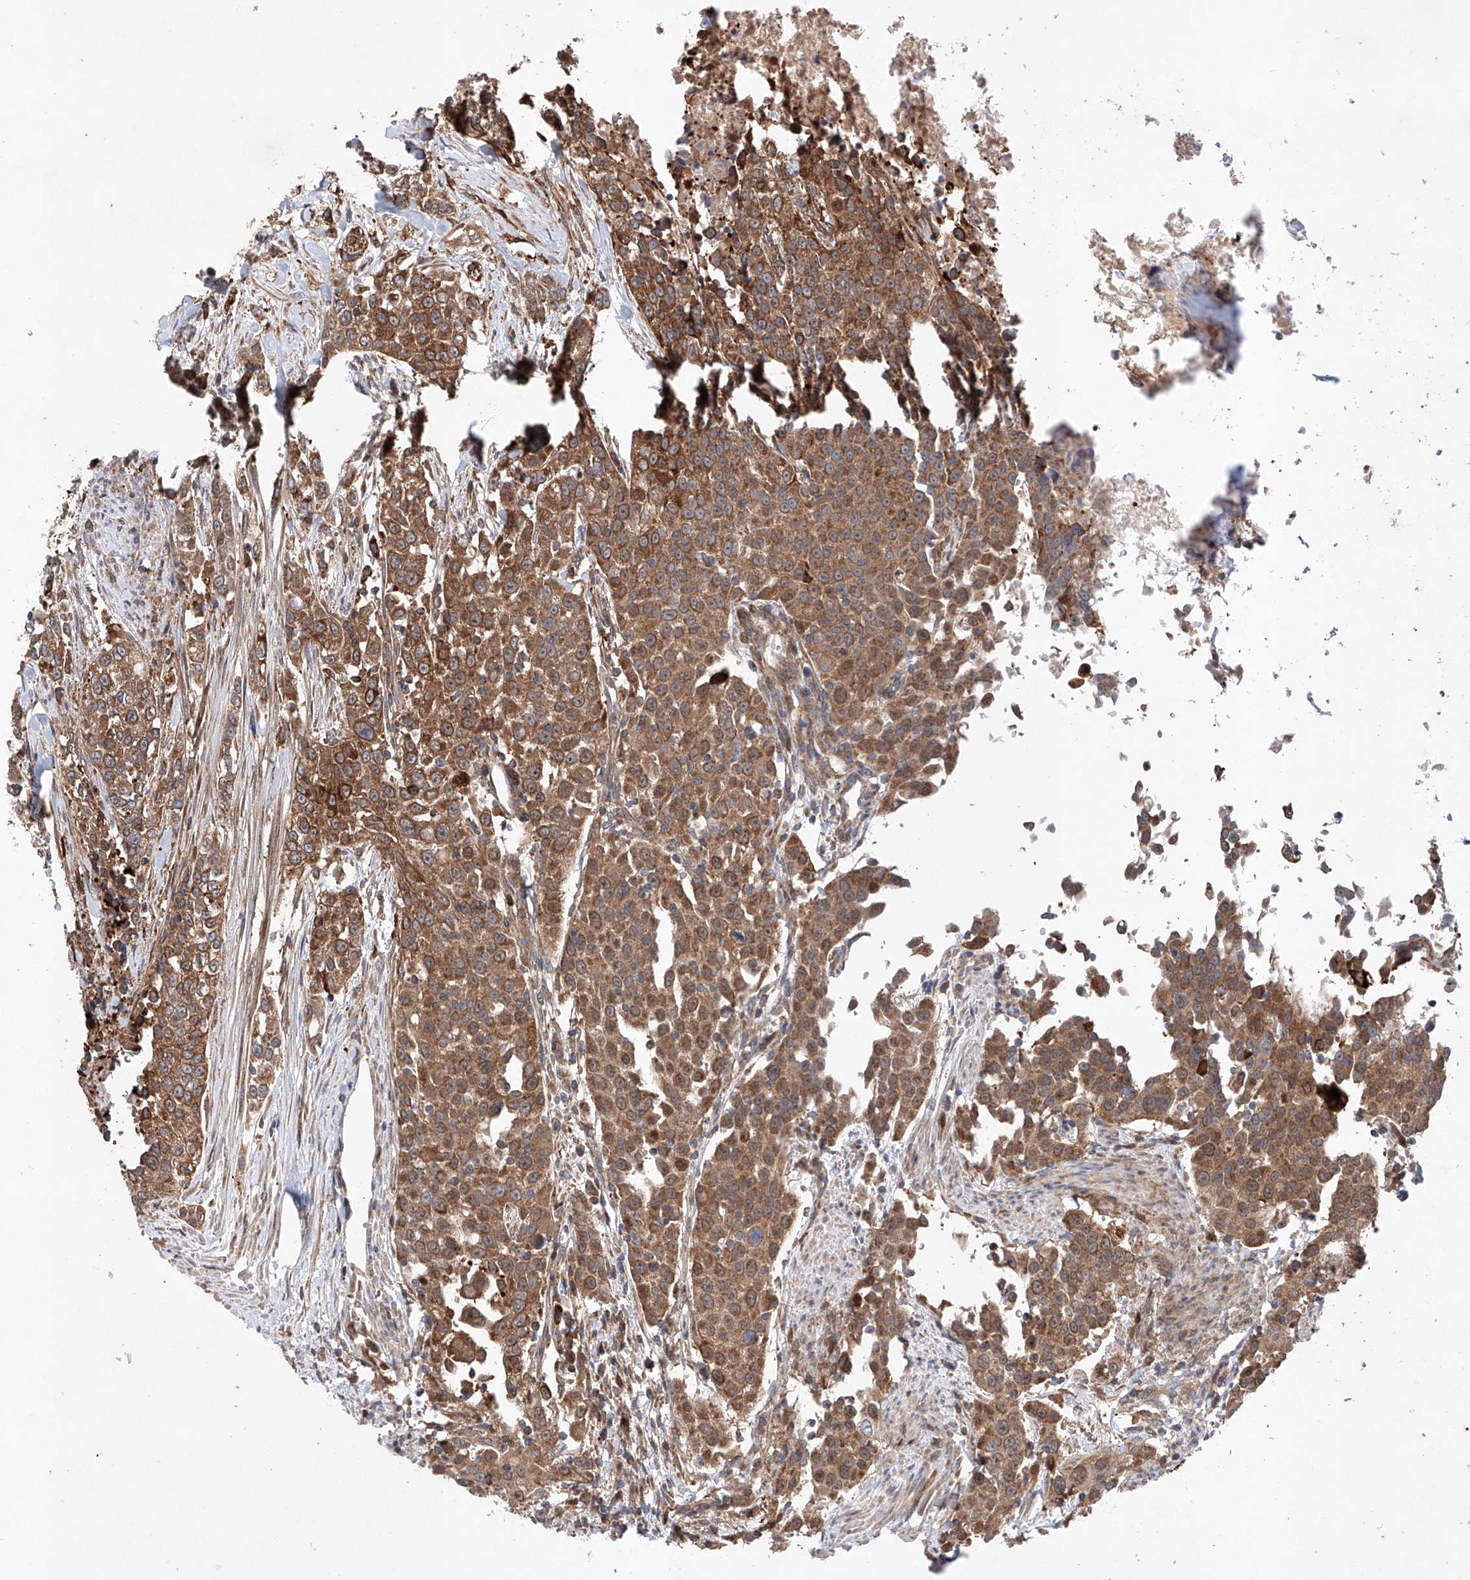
{"staining": {"intensity": "moderate", "quantity": ">75%", "location": "cytoplasmic/membranous"}, "tissue": "urothelial cancer", "cell_type": "Tumor cells", "image_type": "cancer", "snomed": [{"axis": "morphology", "description": "Urothelial carcinoma, High grade"}, {"axis": "topography", "description": "Urinary bladder"}], "caption": "Tumor cells display moderate cytoplasmic/membranous staining in approximately >75% of cells in urothelial carcinoma (high-grade).", "gene": "TIMM23", "patient": {"sex": "female", "age": 80}}